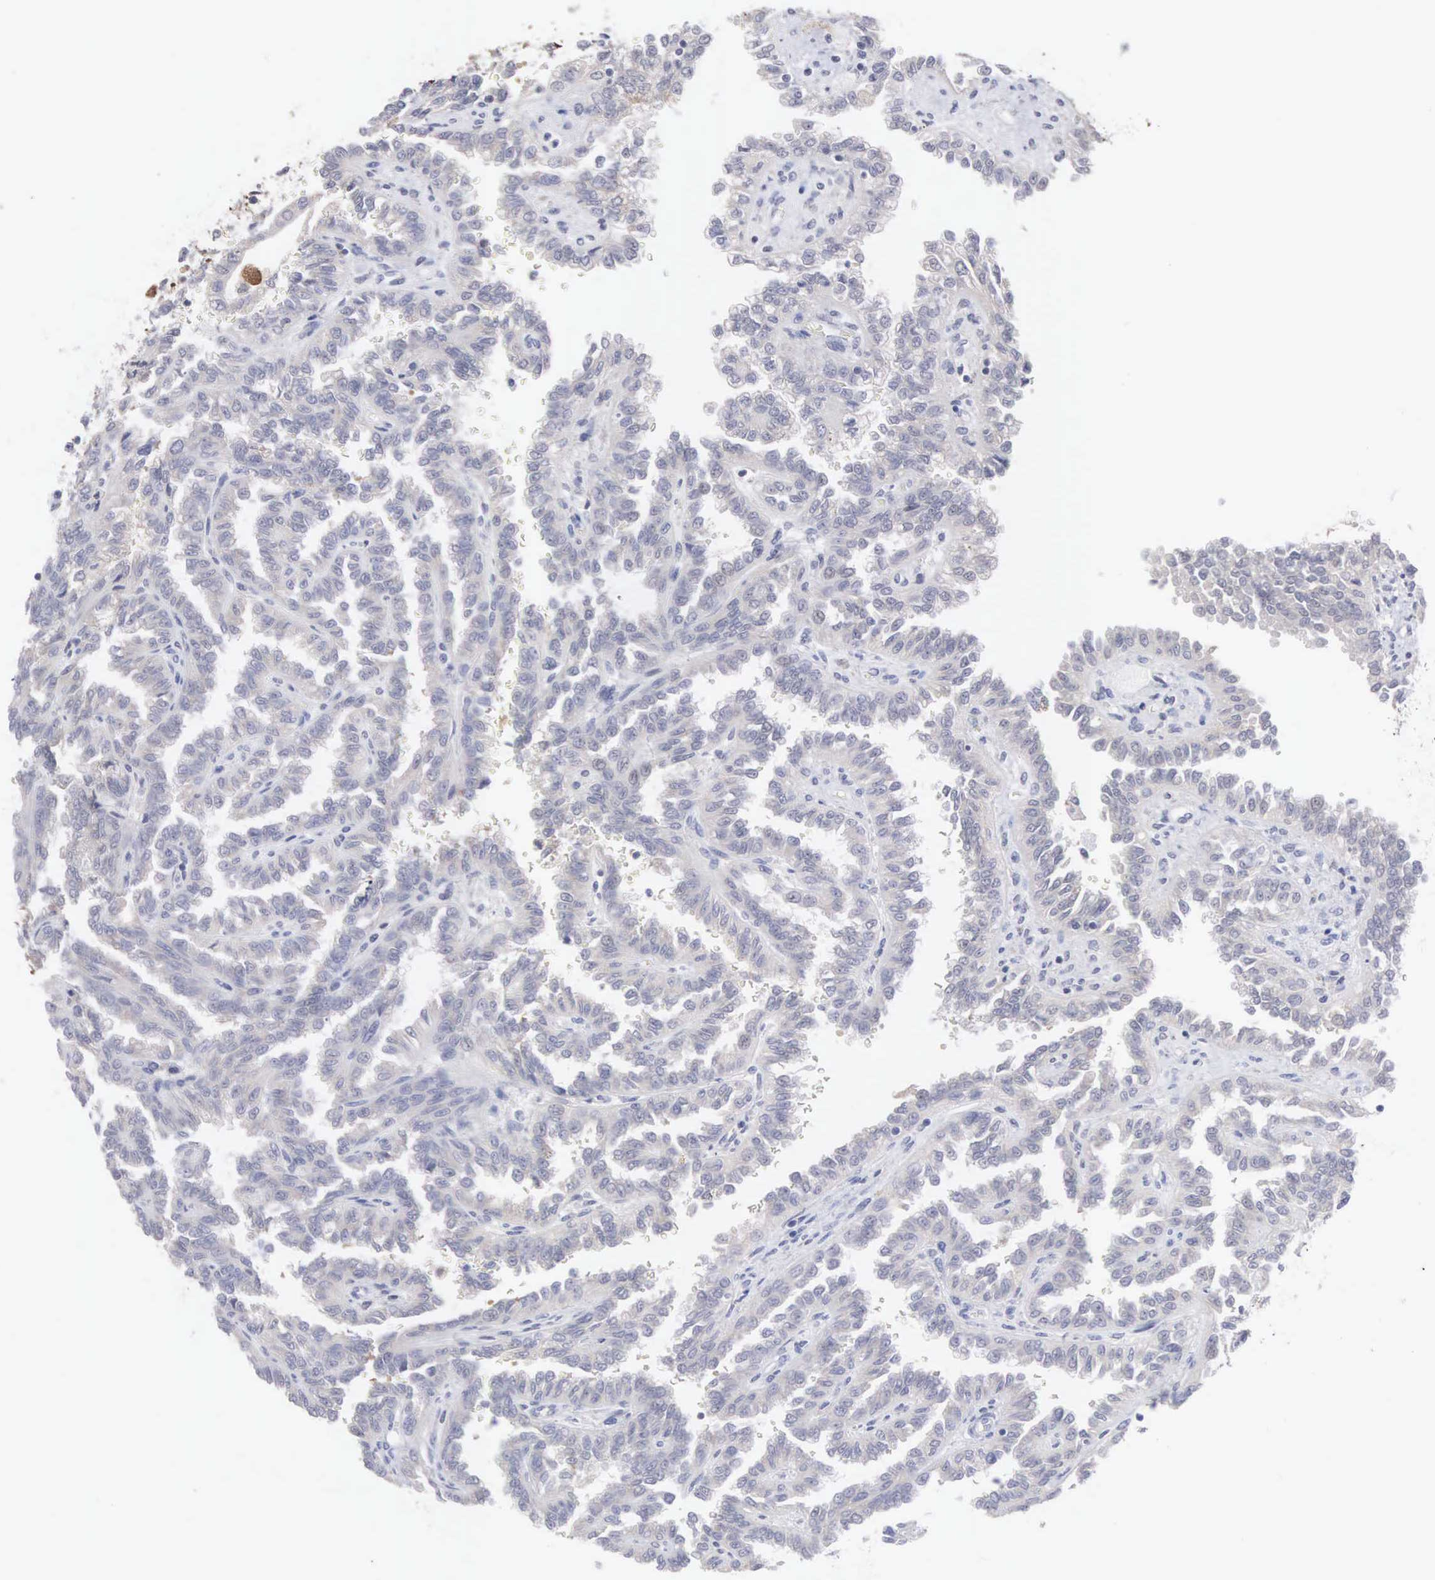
{"staining": {"intensity": "negative", "quantity": "none", "location": "none"}, "tissue": "renal cancer", "cell_type": "Tumor cells", "image_type": "cancer", "snomed": [{"axis": "morphology", "description": "Inflammation, NOS"}, {"axis": "morphology", "description": "Adenocarcinoma, NOS"}, {"axis": "topography", "description": "Kidney"}], "caption": "High power microscopy photomicrograph of an immunohistochemistry histopathology image of renal cancer (adenocarcinoma), revealing no significant staining in tumor cells. (DAB (3,3'-diaminobenzidine) immunohistochemistry, high magnification).", "gene": "ACOT4", "patient": {"sex": "male", "age": 68}}